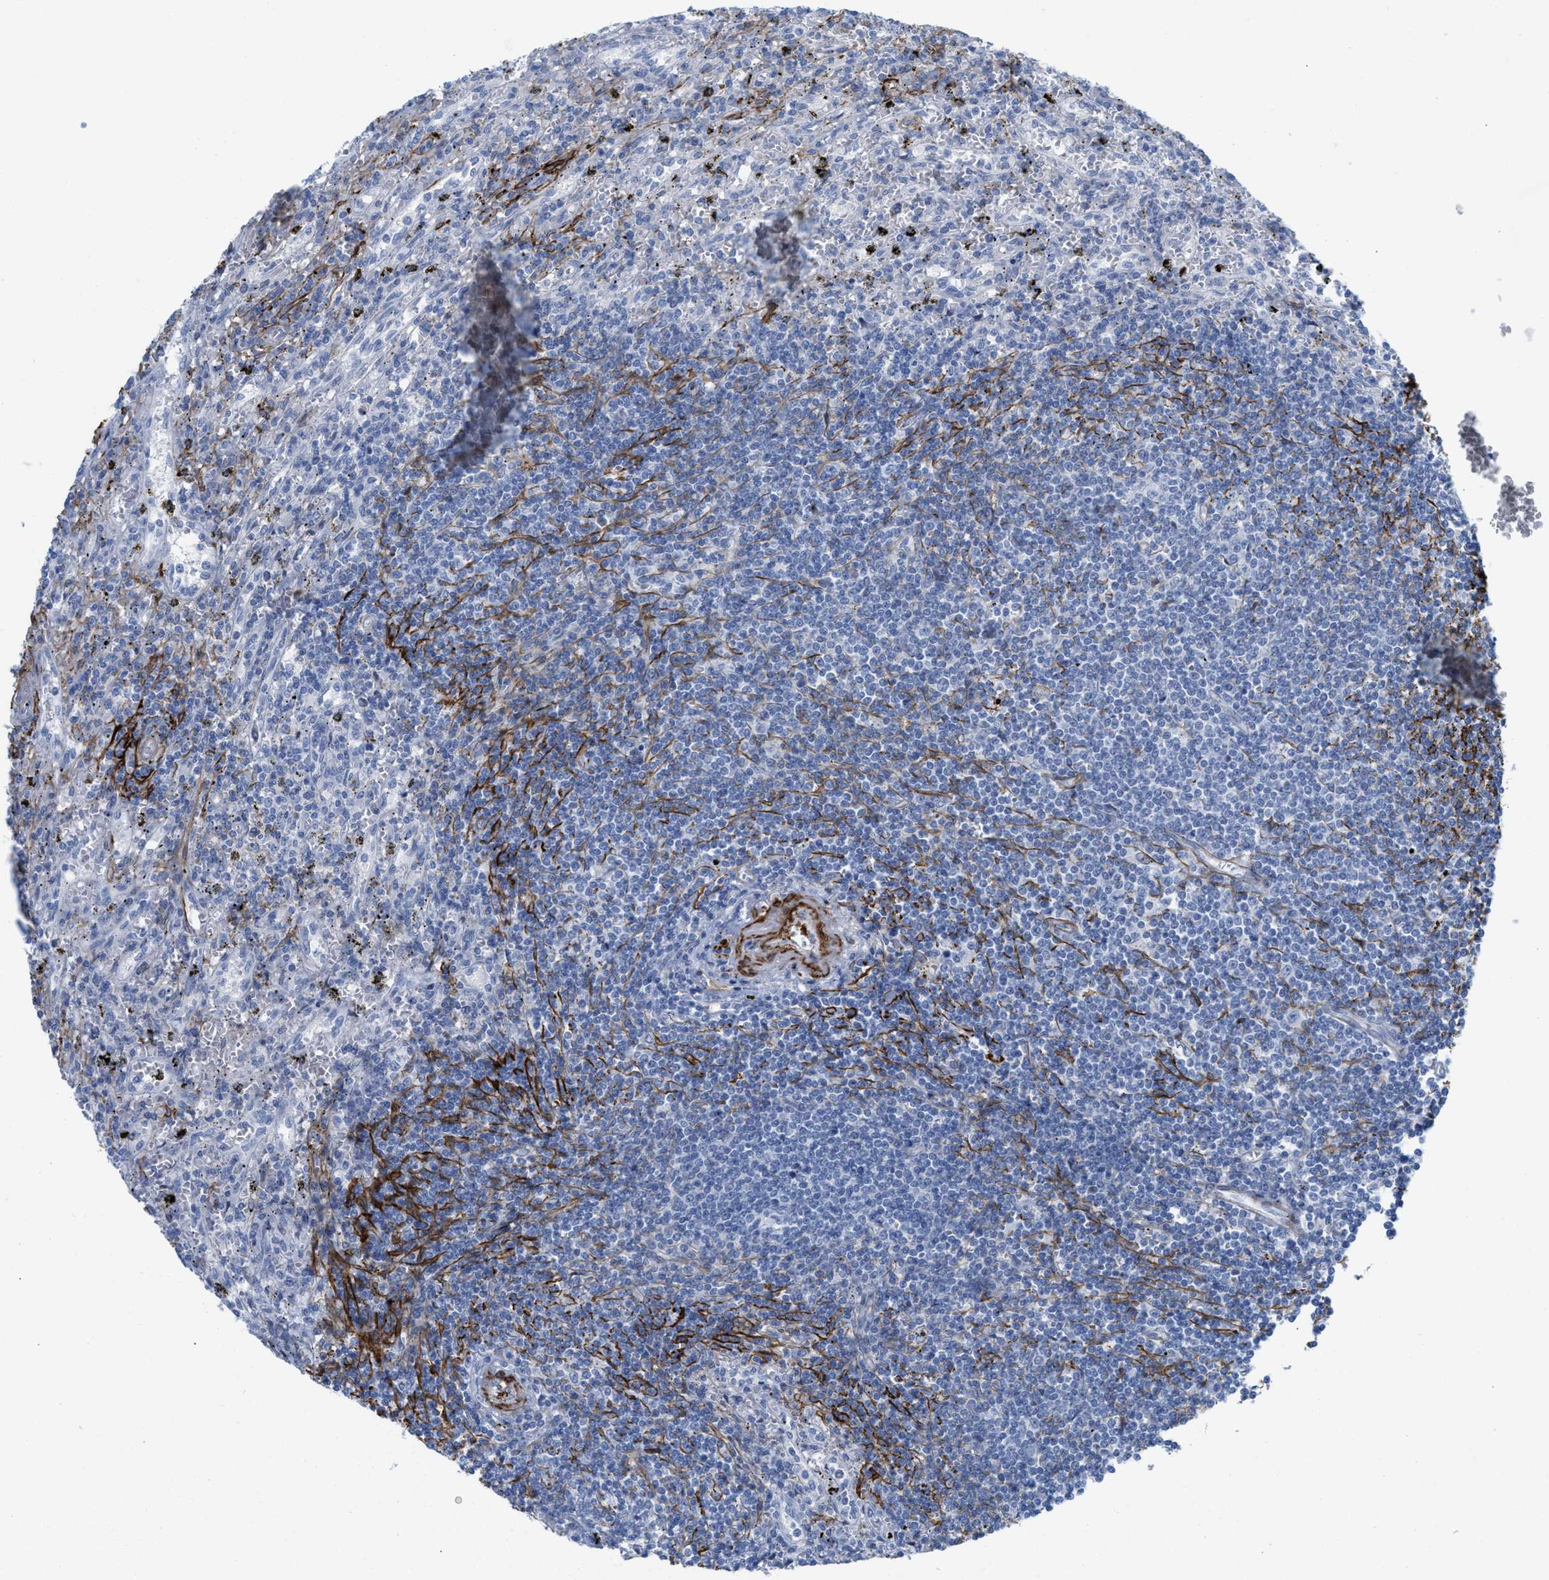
{"staining": {"intensity": "negative", "quantity": "none", "location": "none"}, "tissue": "lymphoma", "cell_type": "Tumor cells", "image_type": "cancer", "snomed": [{"axis": "morphology", "description": "Malignant lymphoma, non-Hodgkin's type, Low grade"}, {"axis": "topography", "description": "Spleen"}], "caption": "This photomicrograph is of low-grade malignant lymphoma, non-Hodgkin's type stained with IHC to label a protein in brown with the nuclei are counter-stained blue. There is no staining in tumor cells.", "gene": "TAGLN", "patient": {"sex": "male", "age": 76}}